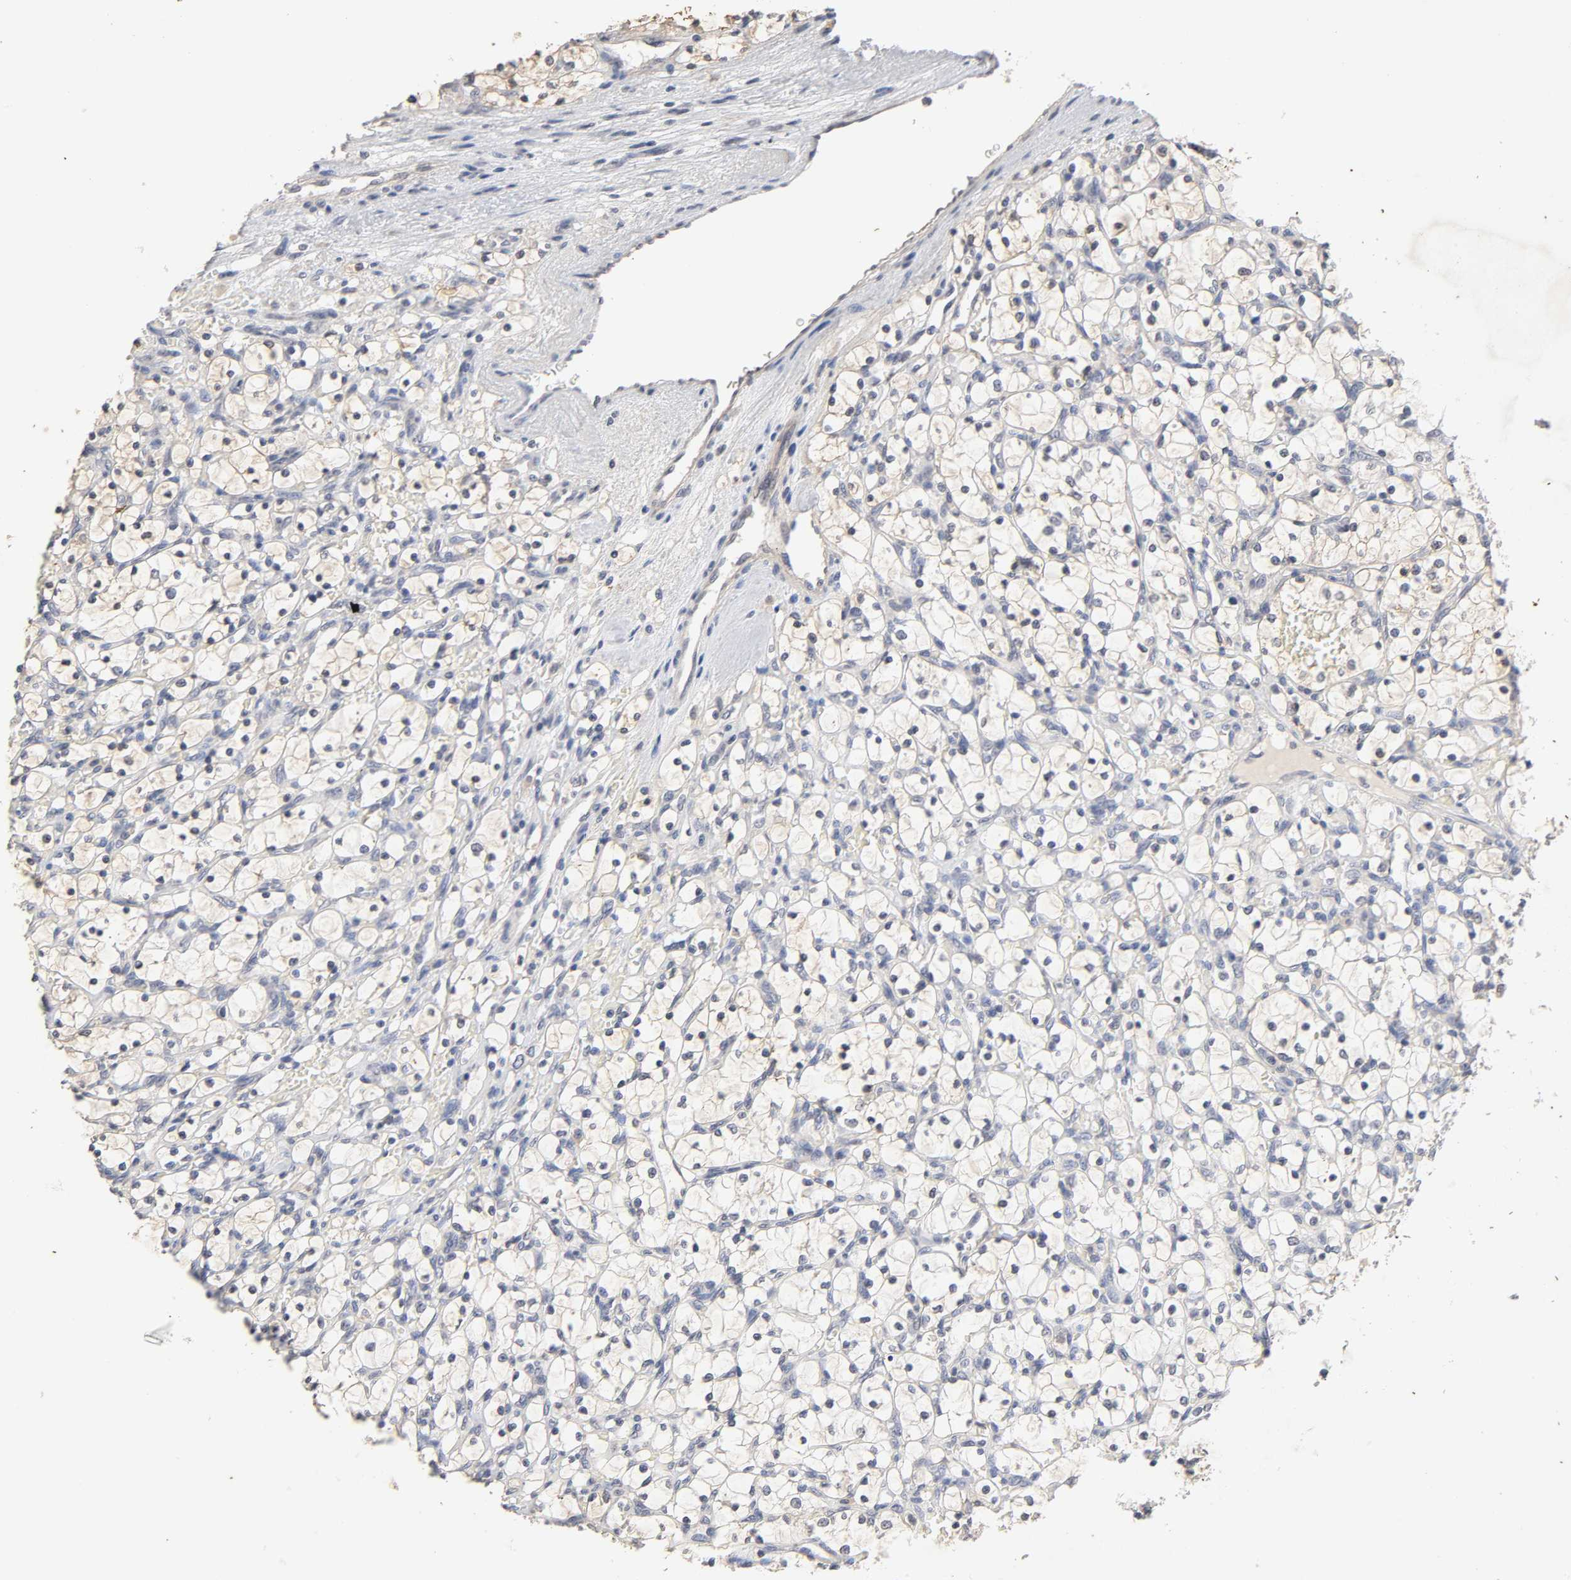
{"staining": {"intensity": "negative", "quantity": "none", "location": "none"}, "tissue": "renal cancer", "cell_type": "Tumor cells", "image_type": "cancer", "snomed": [{"axis": "morphology", "description": "Adenocarcinoma, NOS"}, {"axis": "topography", "description": "Kidney"}], "caption": "A high-resolution micrograph shows immunohistochemistry (IHC) staining of renal cancer, which demonstrates no significant staining in tumor cells. The staining was performed using DAB (3,3'-diaminobenzidine) to visualize the protein expression in brown, while the nuclei were stained in blue with hematoxylin (Magnification: 20x).", "gene": "CXADR", "patient": {"sex": "female", "age": 69}}